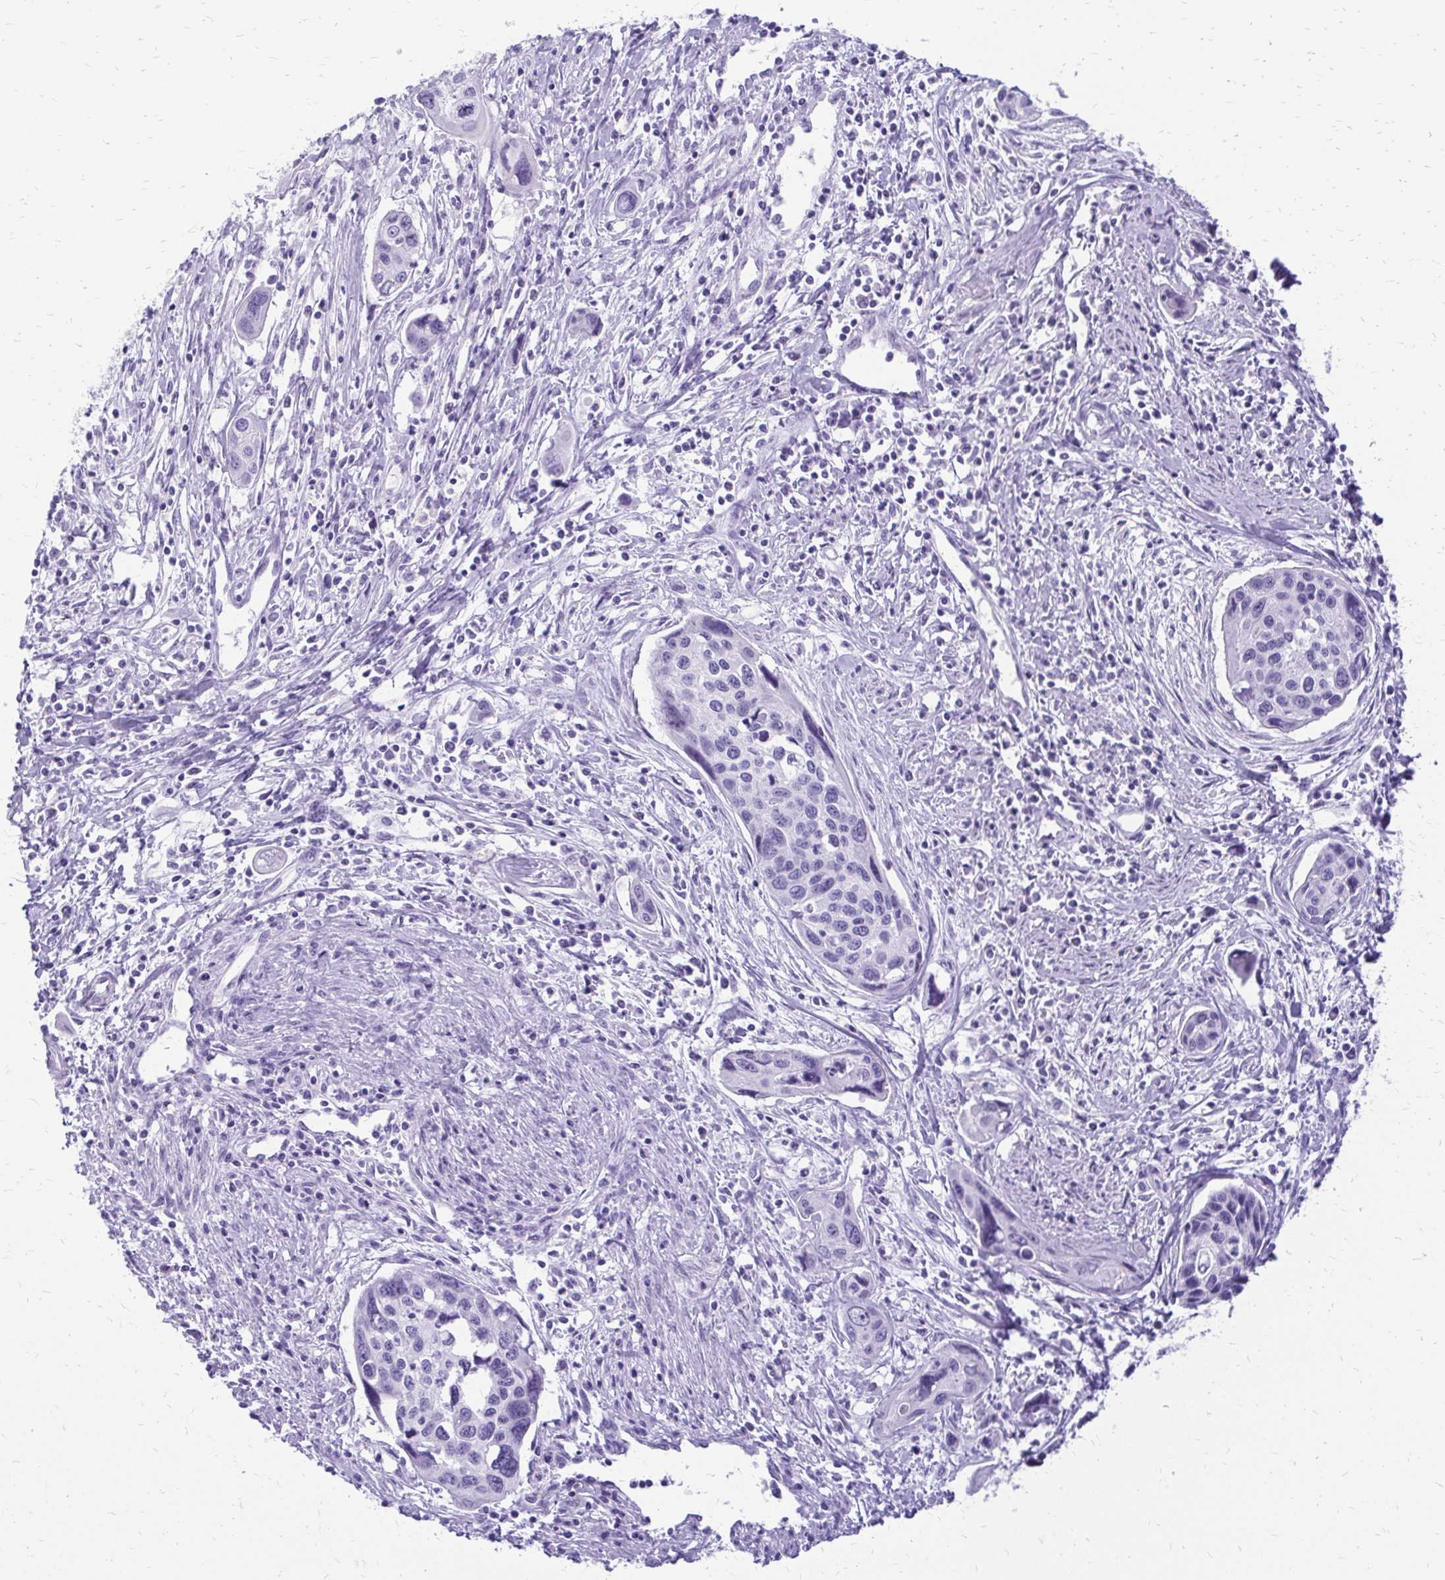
{"staining": {"intensity": "negative", "quantity": "none", "location": "none"}, "tissue": "cervical cancer", "cell_type": "Tumor cells", "image_type": "cancer", "snomed": [{"axis": "morphology", "description": "Squamous cell carcinoma, NOS"}, {"axis": "topography", "description": "Cervix"}], "caption": "The photomicrograph shows no staining of tumor cells in cervical cancer (squamous cell carcinoma).", "gene": "SLC32A1", "patient": {"sex": "female", "age": 31}}